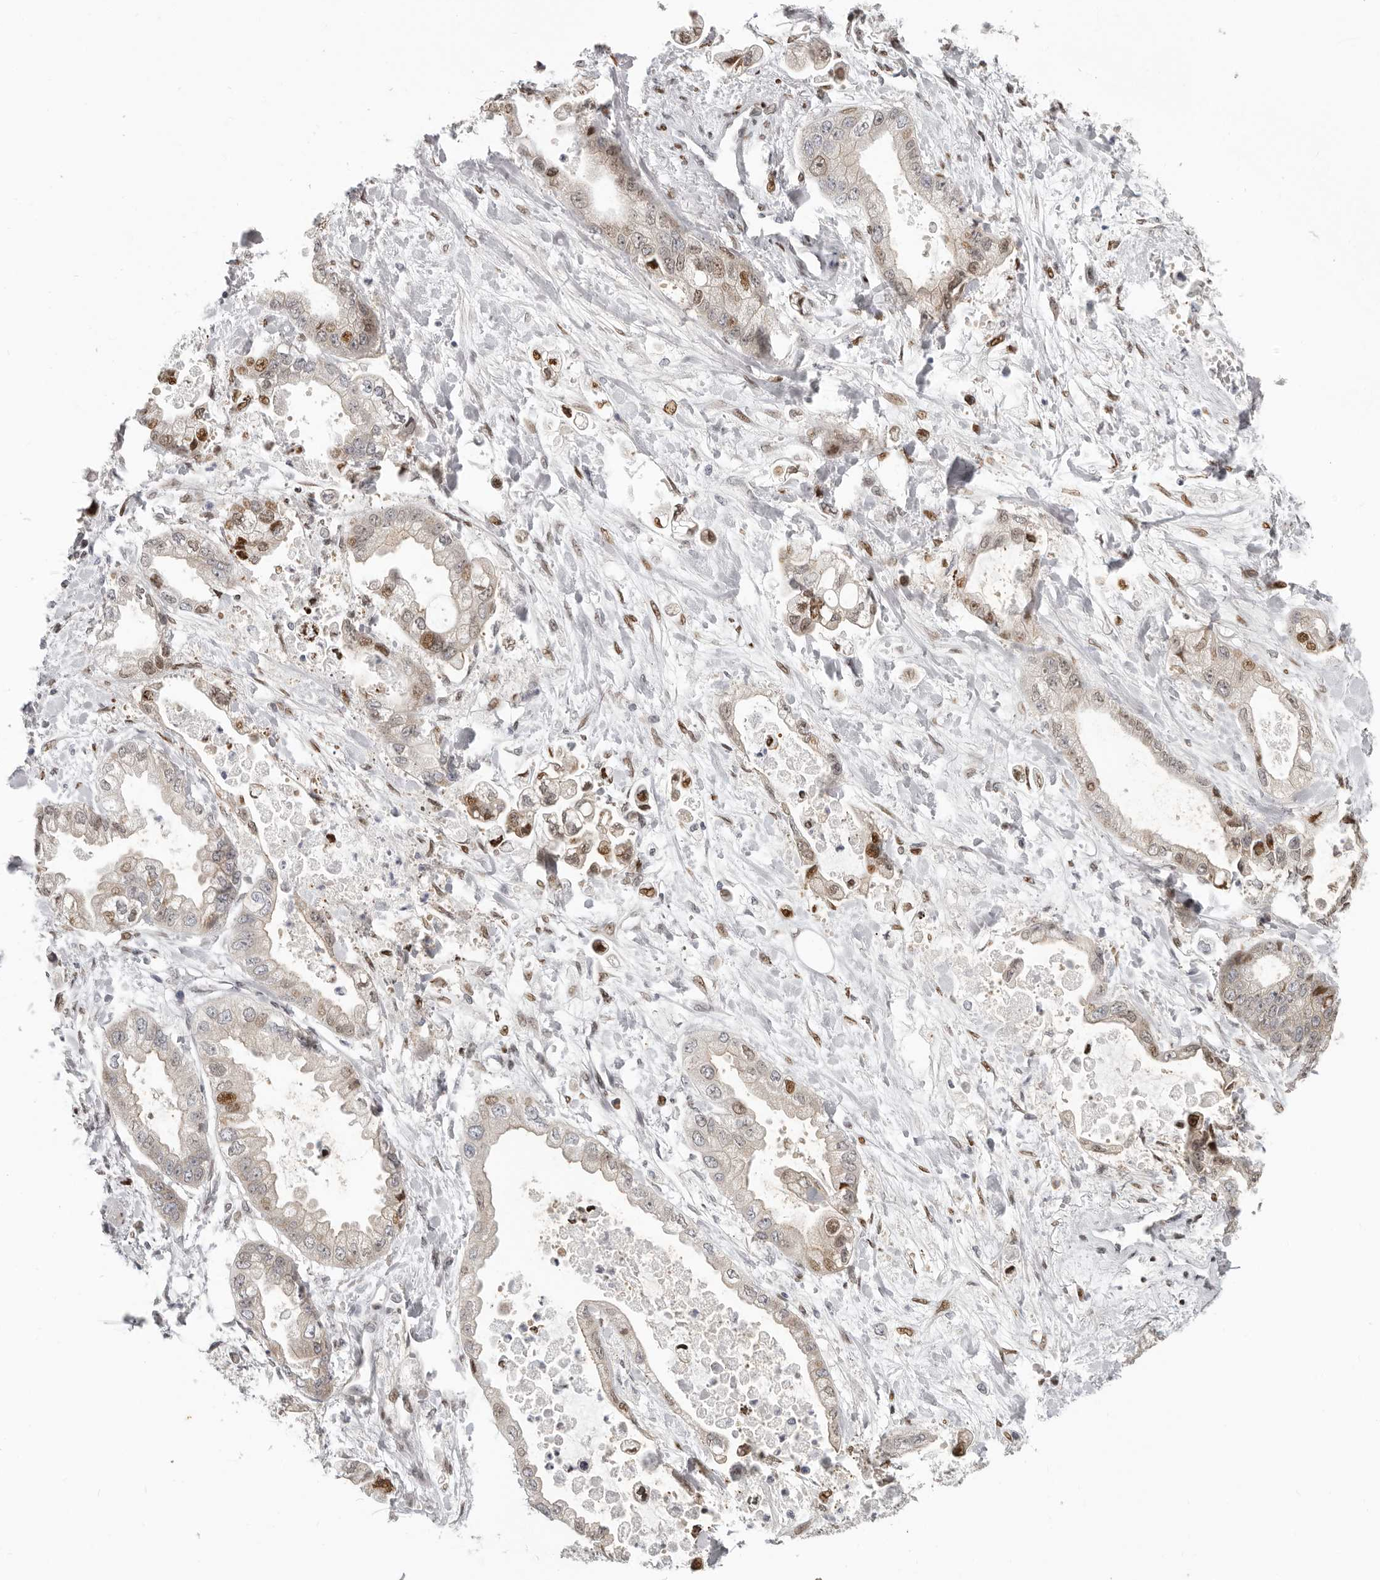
{"staining": {"intensity": "moderate", "quantity": "25%-75%", "location": "nuclear"}, "tissue": "stomach cancer", "cell_type": "Tumor cells", "image_type": "cancer", "snomed": [{"axis": "morphology", "description": "Adenocarcinoma, NOS"}, {"axis": "topography", "description": "Stomach"}], "caption": "Protein staining of stomach cancer (adenocarcinoma) tissue demonstrates moderate nuclear positivity in about 25%-75% of tumor cells.", "gene": "SRP19", "patient": {"sex": "male", "age": 62}}